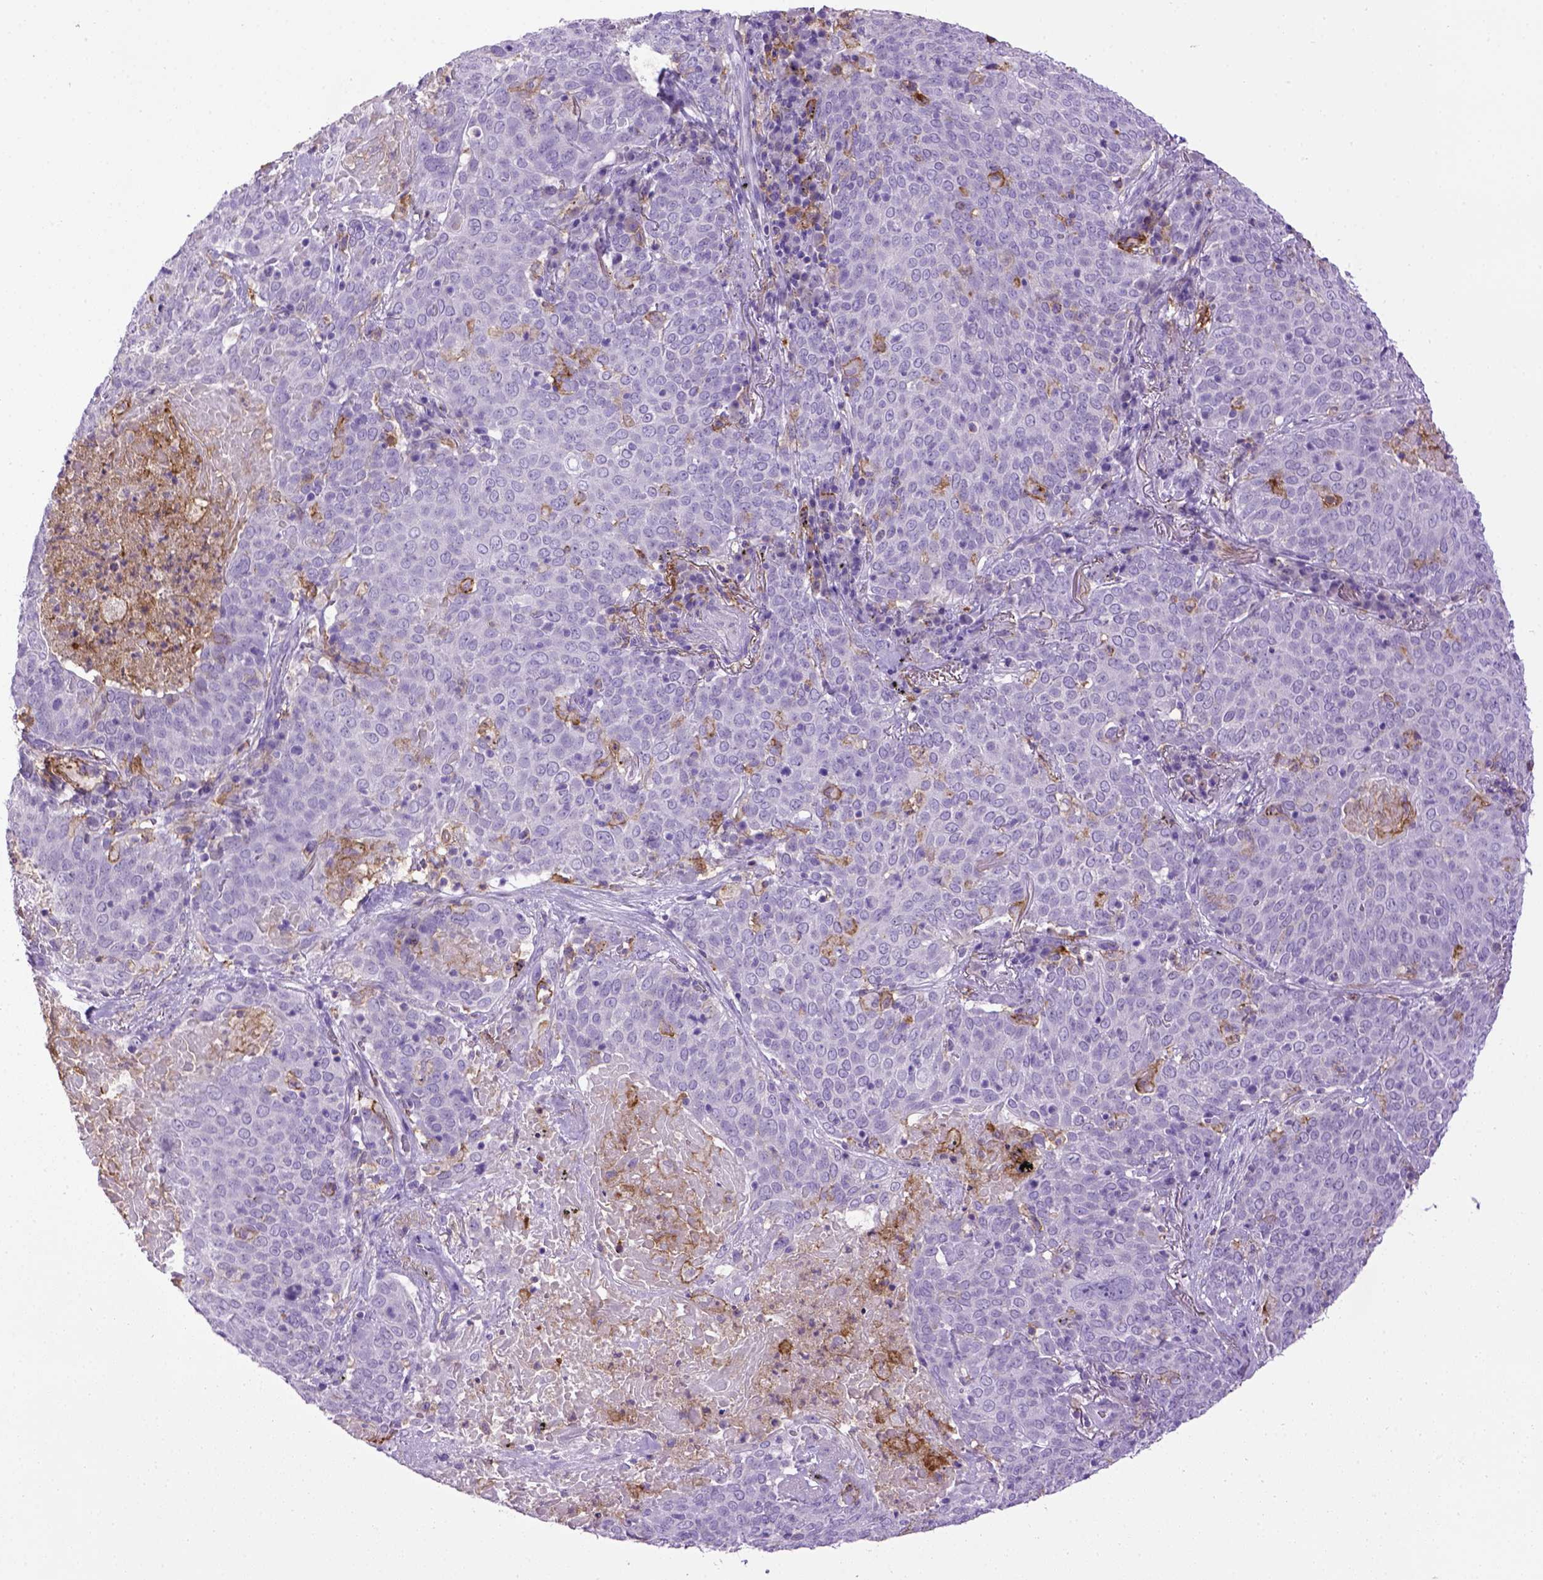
{"staining": {"intensity": "negative", "quantity": "none", "location": "none"}, "tissue": "lung cancer", "cell_type": "Tumor cells", "image_type": "cancer", "snomed": [{"axis": "morphology", "description": "Squamous cell carcinoma, NOS"}, {"axis": "topography", "description": "Lung"}], "caption": "Immunohistochemistry (IHC) micrograph of neoplastic tissue: lung cancer stained with DAB displays no significant protein positivity in tumor cells.", "gene": "ITGAX", "patient": {"sex": "male", "age": 82}}